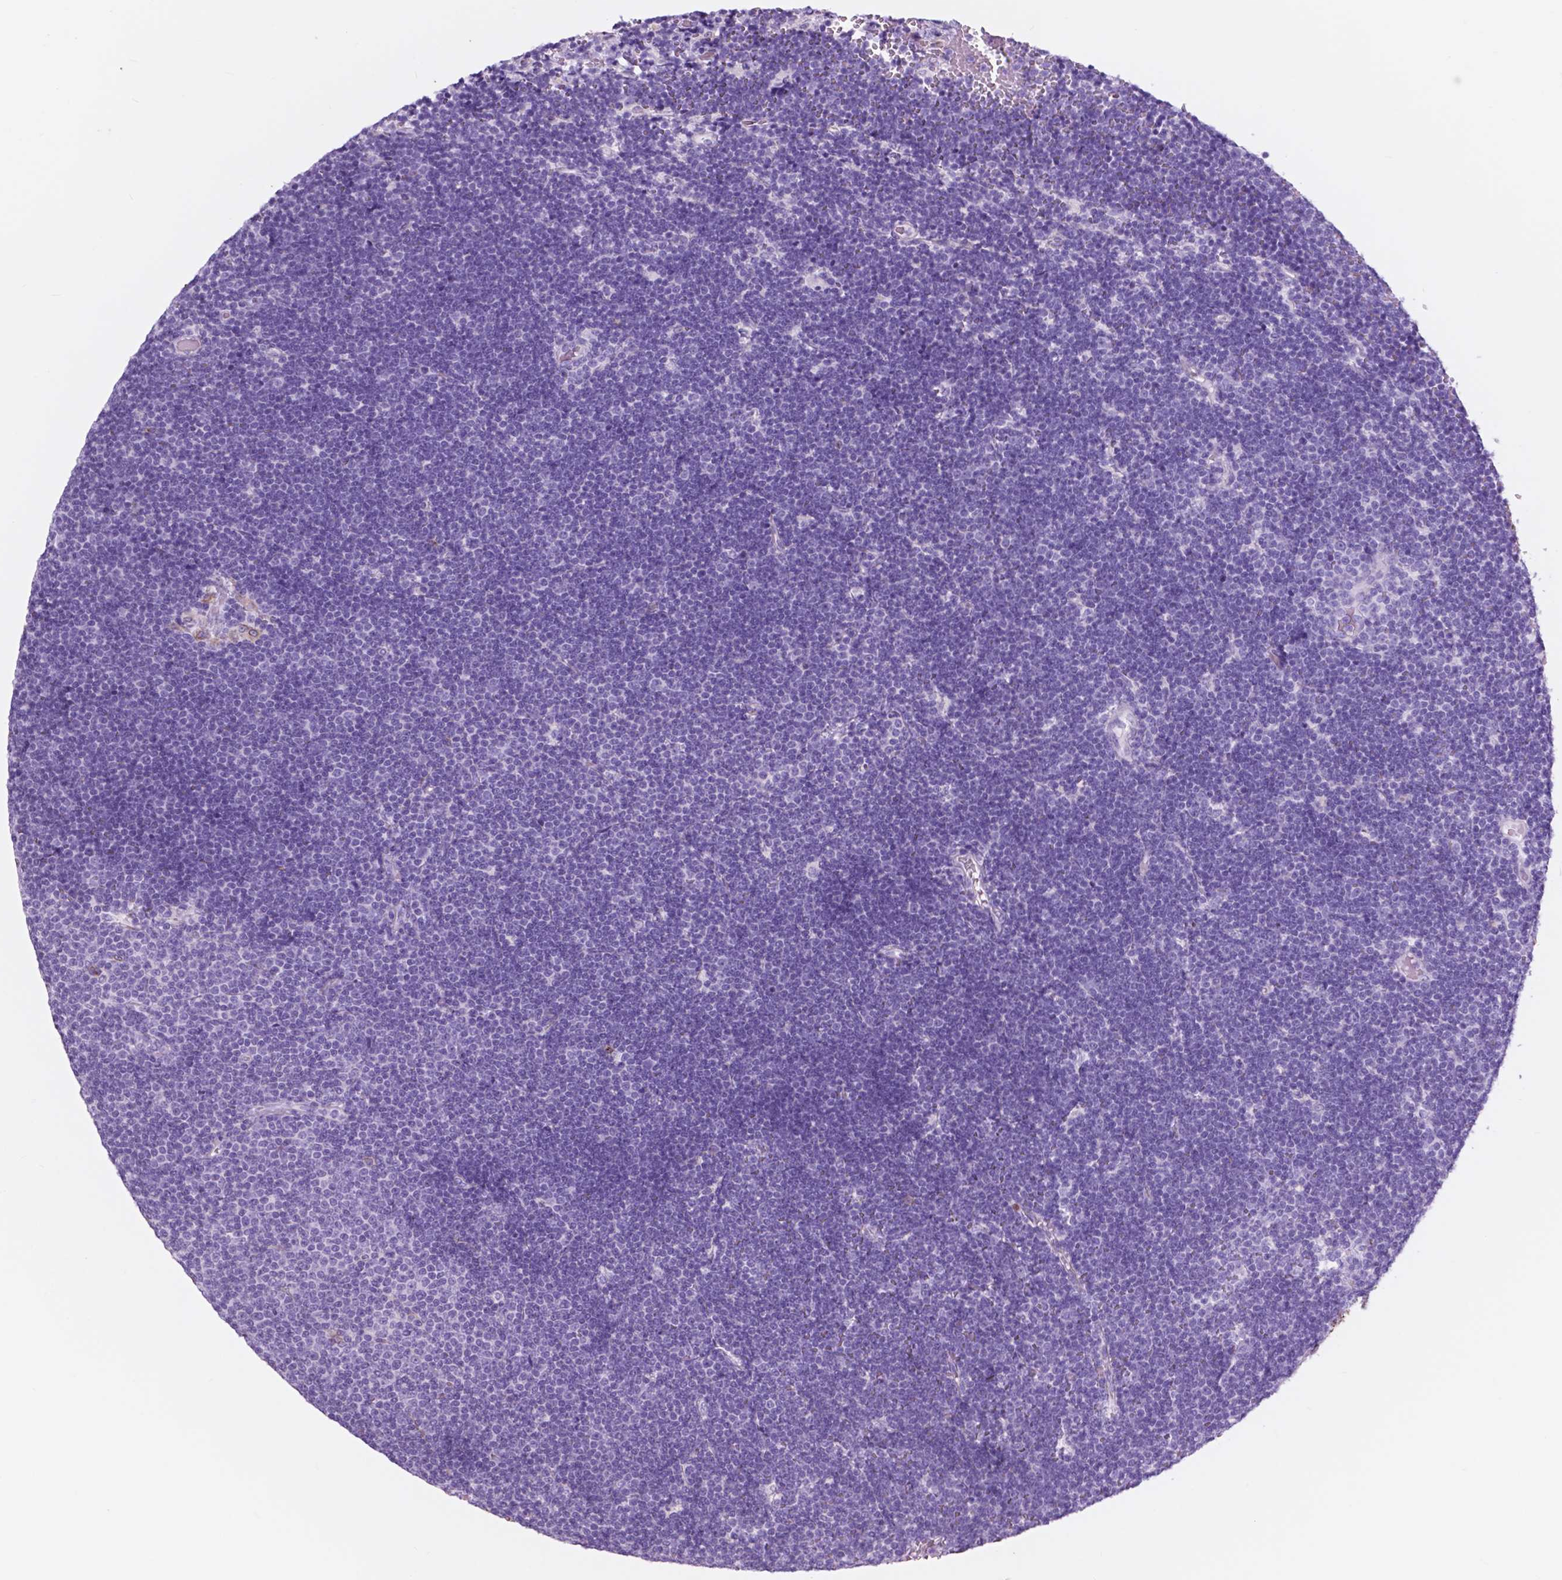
{"staining": {"intensity": "negative", "quantity": "none", "location": "none"}, "tissue": "lymphoma", "cell_type": "Tumor cells", "image_type": "cancer", "snomed": [{"axis": "morphology", "description": "Malignant lymphoma, non-Hodgkin's type, Low grade"}, {"axis": "topography", "description": "Brain"}], "caption": "Immunohistochemical staining of human lymphoma displays no significant staining in tumor cells. (DAB (3,3'-diaminobenzidine) IHC visualized using brightfield microscopy, high magnification).", "gene": "FXYD2", "patient": {"sex": "female", "age": 66}}